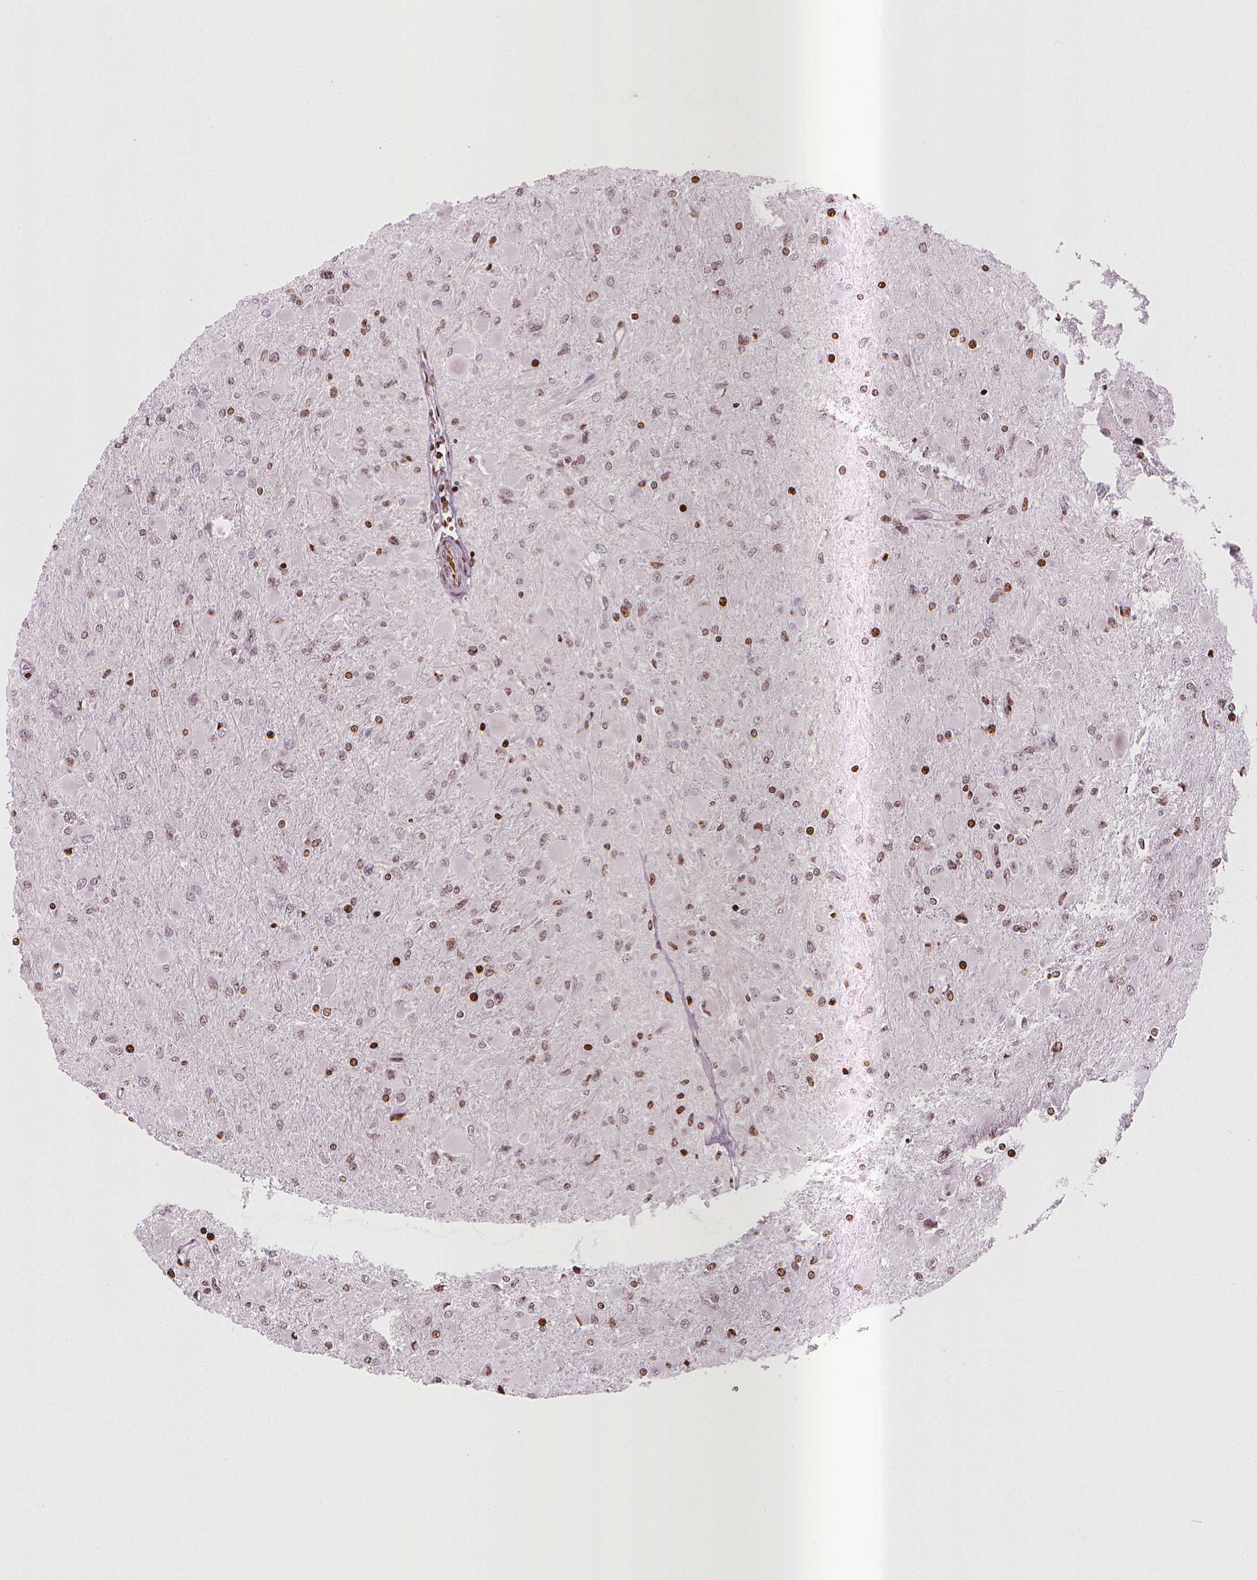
{"staining": {"intensity": "moderate", "quantity": "25%-75%", "location": "nuclear"}, "tissue": "glioma", "cell_type": "Tumor cells", "image_type": "cancer", "snomed": [{"axis": "morphology", "description": "Glioma, malignant, High grade"}, {"axis": "topography", "description": "Cerebral cortex"}], "caption": "Immunohistochemical staining of glioma displays medium levels of moderate nuclear protein staining in about 25%-75% of tumor cells.", "gene": "PIP4K2A", "patient": {"sex": "female", "age": 36}}